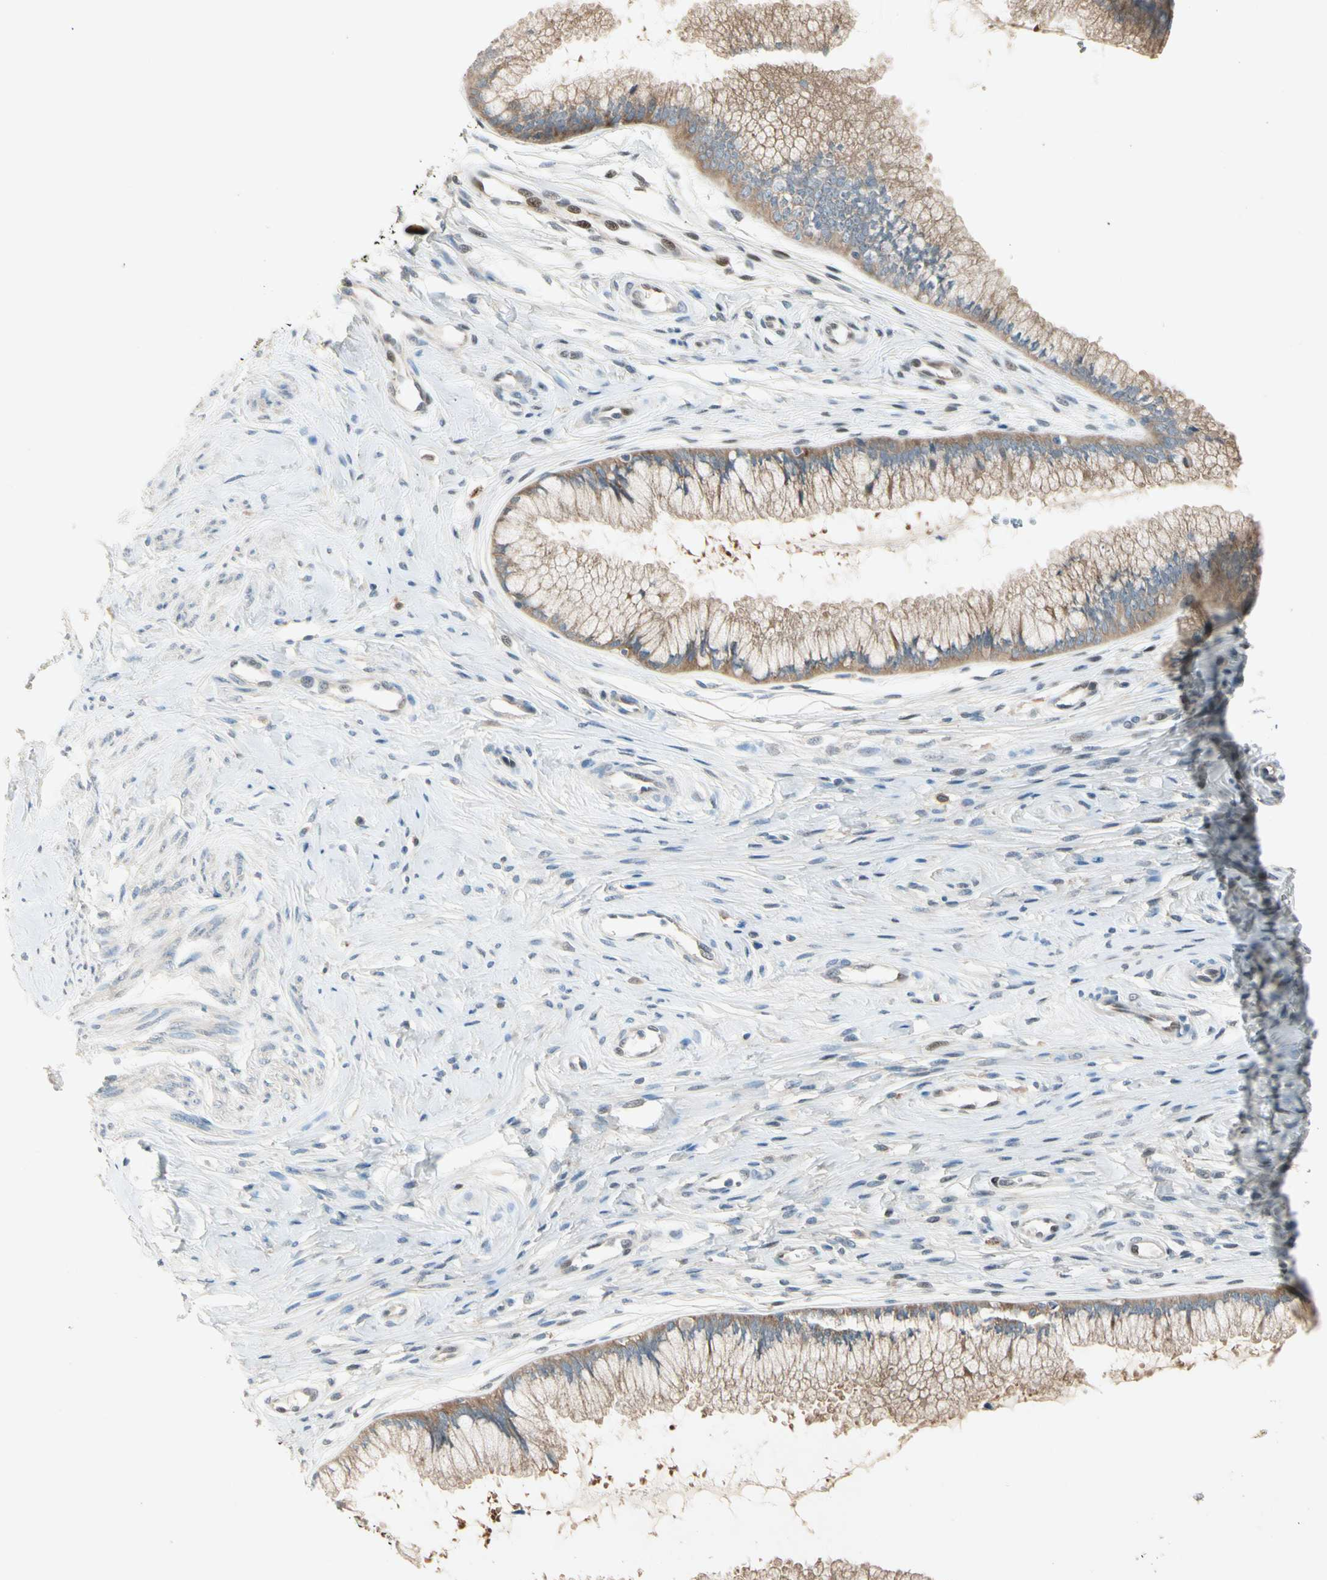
{"staining": {"intensity": "moderate", "quantity": ">75%", "location": "cytoplasmic/membranous"}, "tissue": "cervix", "cell_type": "Glandular cells", "image_type": "normal", "snomed": [{"axis": "morphology", "description": "Normal tissue, NOS"}, {"axis": "topography", "description": "Cervix"}], "caption": "High-magnification brightfield microscopy of unremarkable cervix stained with DAB (brown) and counterstained with hematoxylin (blue). glandular cells exhibit moderate cytoplasmic/membranous expression is seen in approximately>75% of cells.", "gene": "IL1R1", "patient": {"sex": "female", "age": 39}}